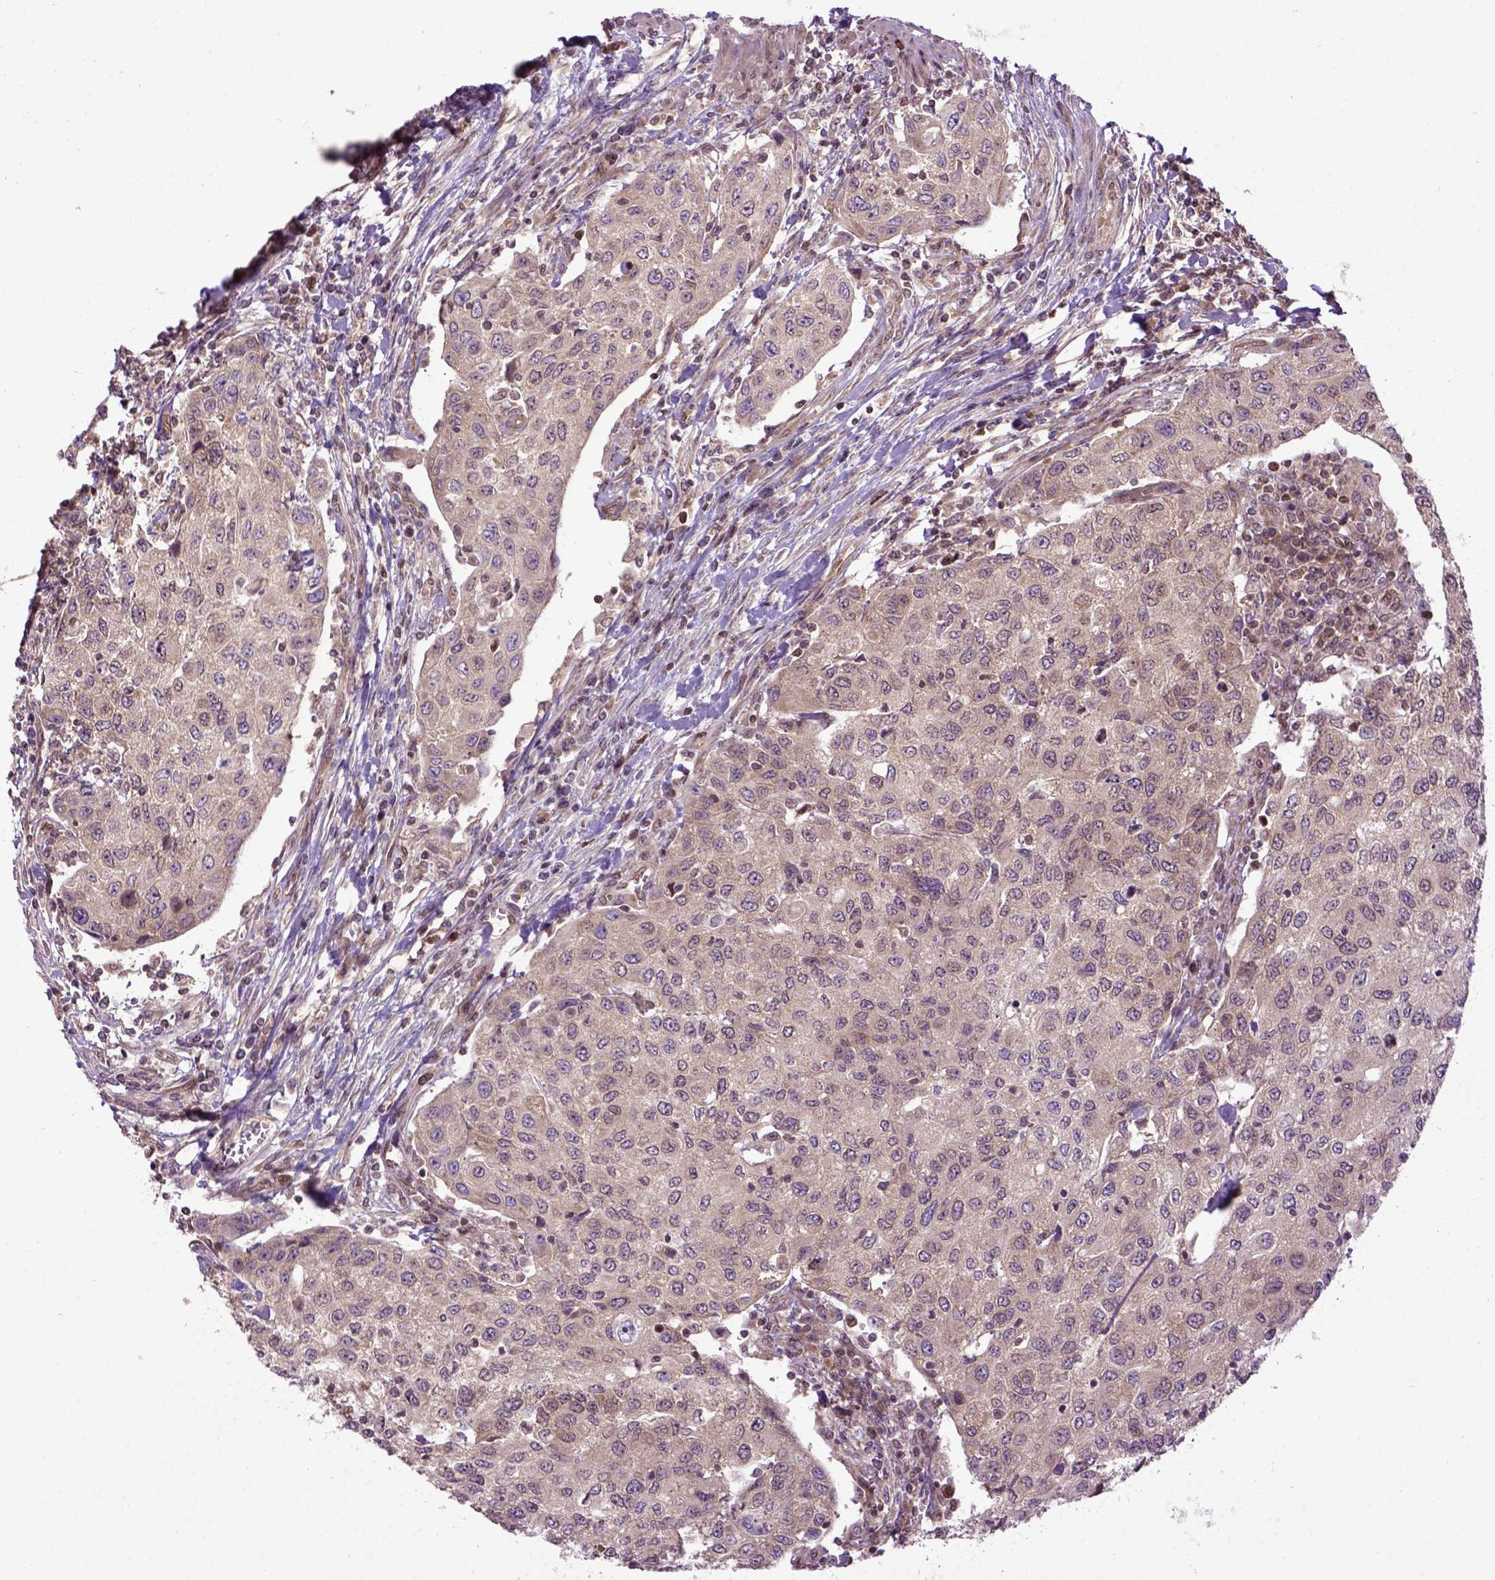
{"staining": {"intensity": "weak", "quantity": ">75%", "location": "cytoplasmic/membranous"}, "tissue": "urothelial cancer", "cell_type": "Tumor cells", "image_type": "cancer", "snomed": [{"axis": "morphology", "description": "Urothelial carcinoma, High grade"}, {"axis": "topography", "description": "Urinary bladder"}], "caption": "Human high-grade urothelial carcinoma stained for a protein (brown) displays weak cytoplasmic/membranous positive staining in about >75% of tumor cells.", "gene": "WDR48", "patient": {"sex": "female", "age": 78}}